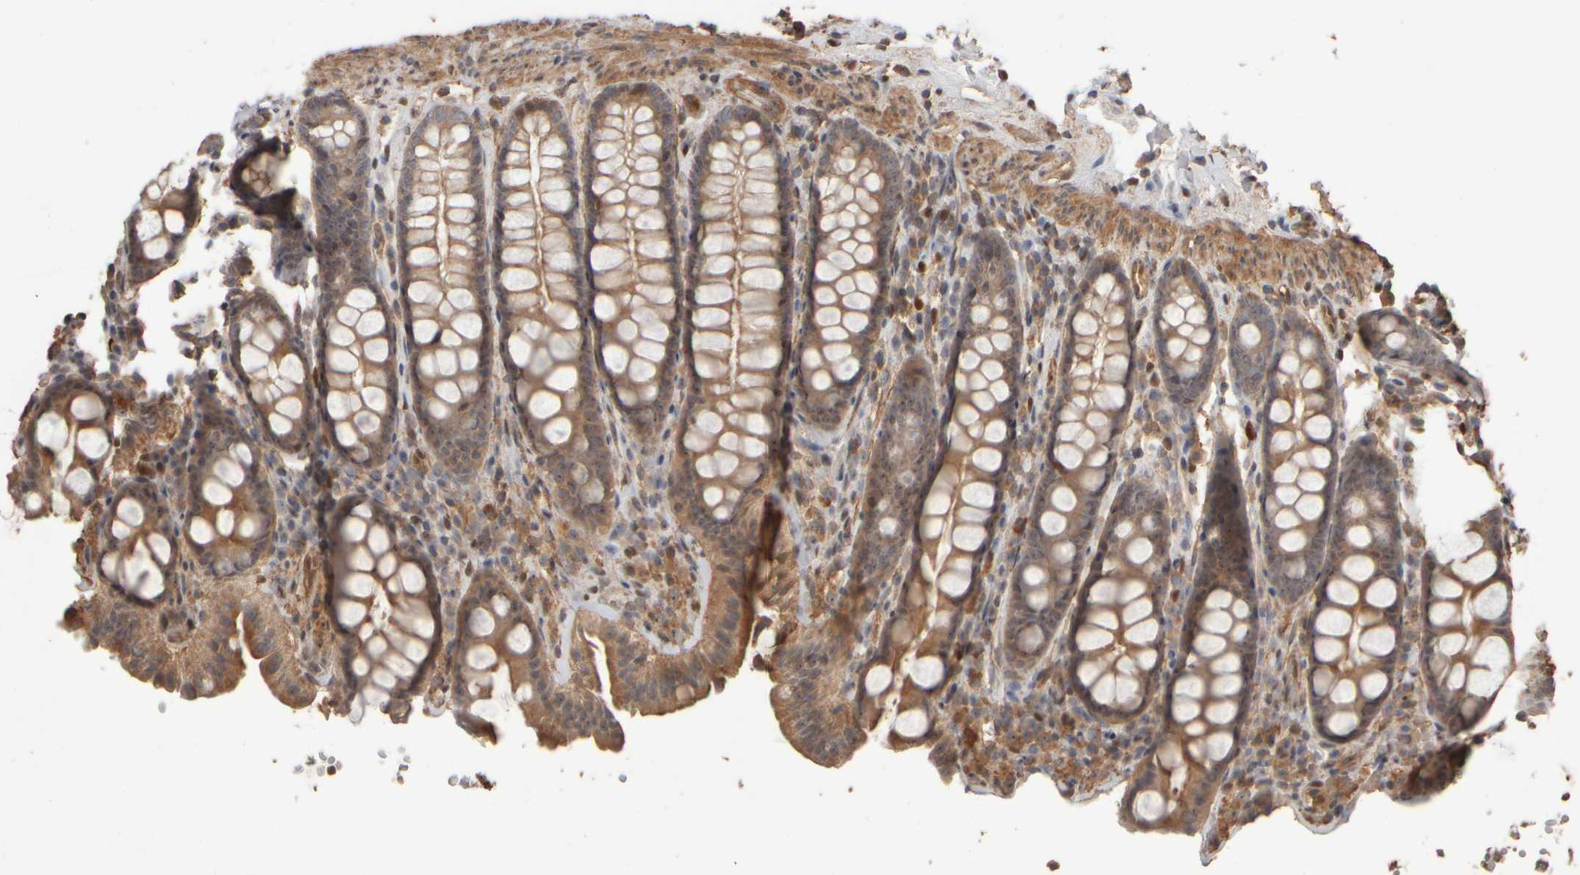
{"staining": {"intensity": "moderate", "quantity": ">75%", "location": "cytoplasmic/membranous"}, "tissue": "colon", "cell_type": "Endothelial cells", "image_type": "normal", "snomed": [{"axis": "morphology", "description": "Normal tissue, NOS"}, {"axis": "topography", "description": "Colon"}, {"axis": "topography", "description": "Peripheral nerve tissue"}], "caption": "IHC histopathology image of unremarkable human colon stained for a protein (brown), which demonstrates medium levels of moderate cytoplasmic/membranous positivity in about >75% of endothelial cells.", "gene": "SPHK1", "patient": {"sex": "female", "age": 61}}